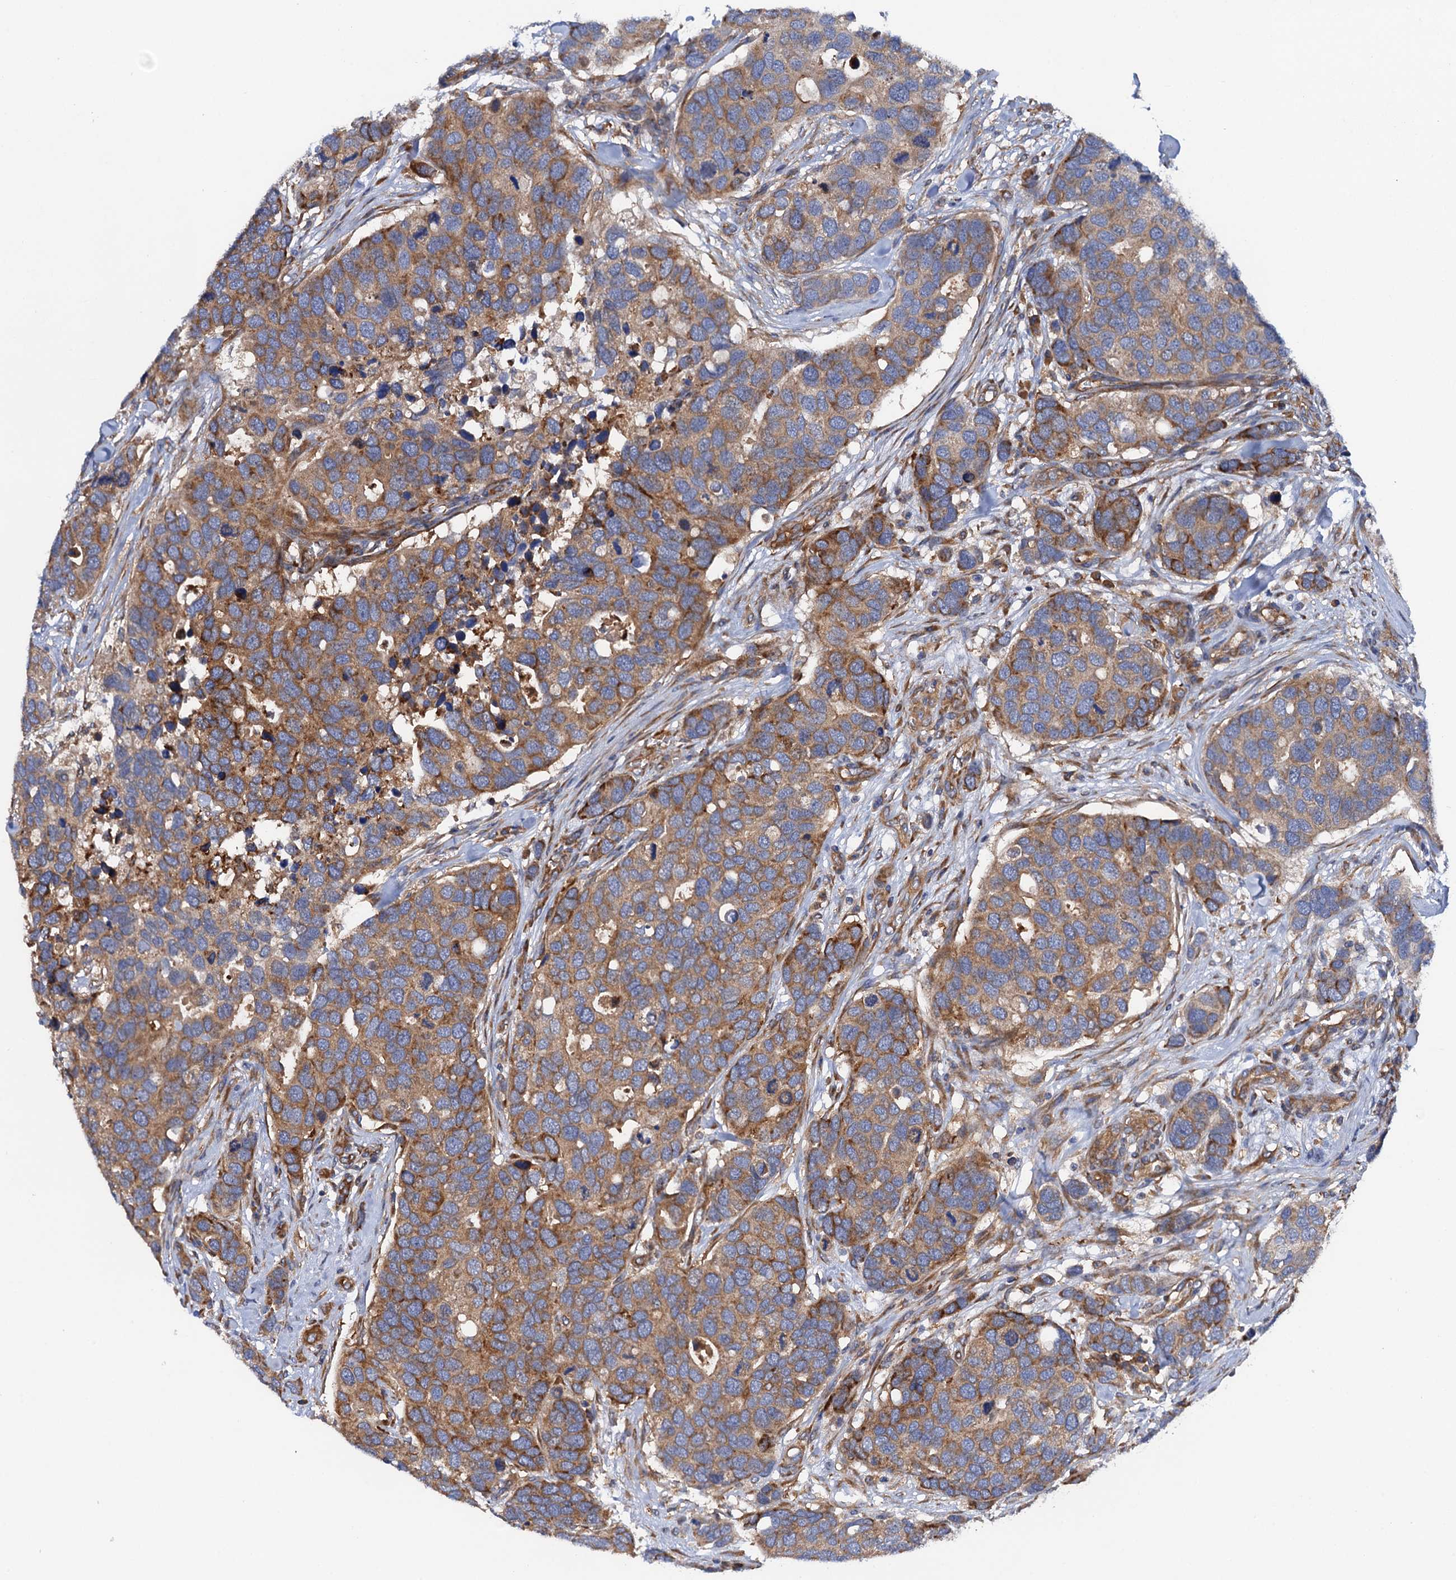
{"staining": {"intensity": "moderate", "quantity": ">75%", "location": "cytoplasmic/membranous"}, "tissue": "breast cancer", "cell_type": "Tumor cells", "image_type": "cancer", "snomed": [{"axis": "morphology", "description": "Duct carcinoma"}, {"axis": "topography", "description": "Breast"}], "caption": "Breast cancer tissue shows moderate cytoplasmic/membranous expression in approximately >75% of tumor cells (brown staining indicates protein expression, while blue staining denotes nuclei).", "gene": "MRPL48", "patient": {"sex": "female", "age": 83}}